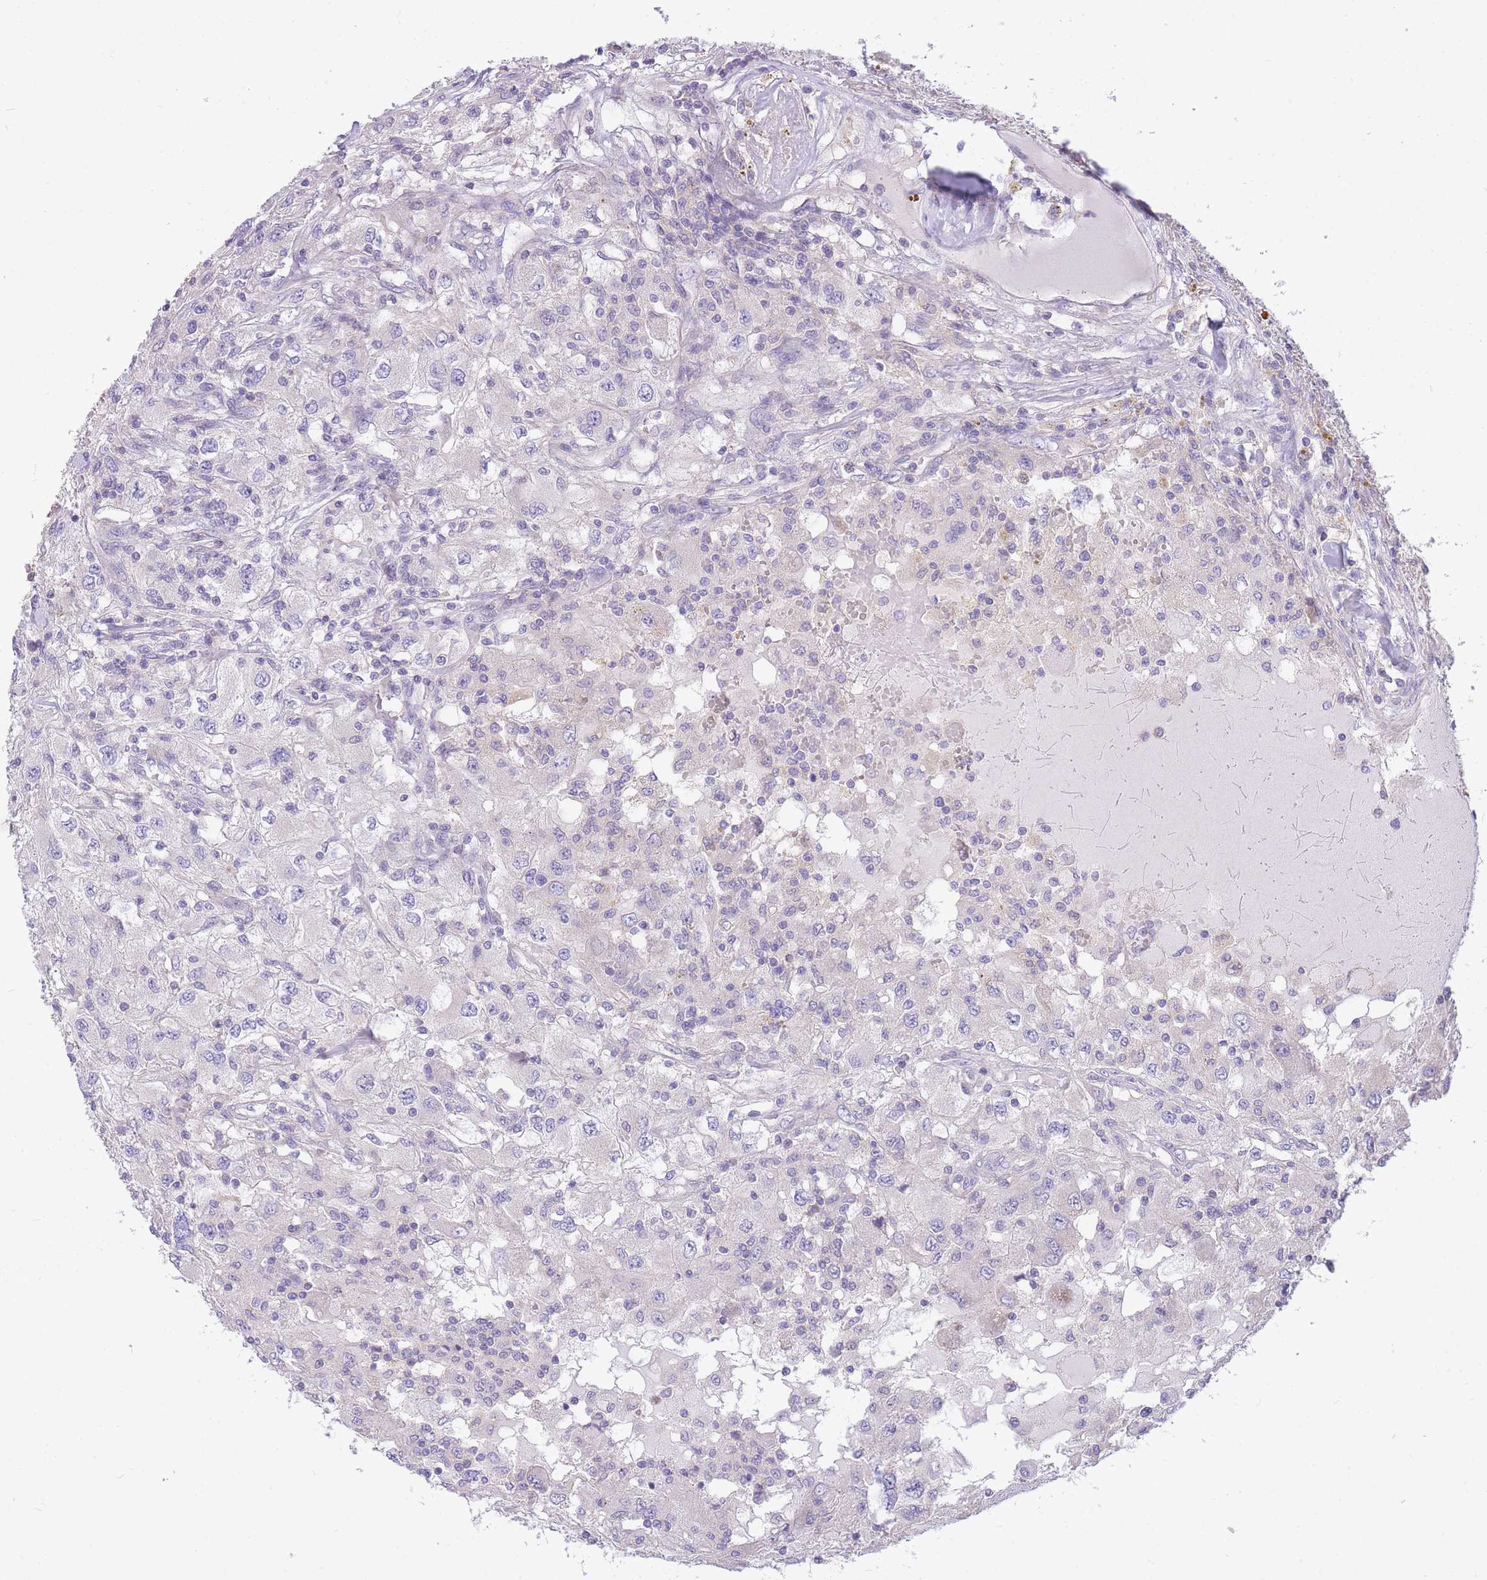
{"staining": {"intensity": "negative", "quantity": "none", "location": "none"}, "tissue": "renal cancer", "cell_type": "Tumor cells", "image_type": "cancer", "snomed": [{"axis": "morphology", "description": "Adenocarcinoma, NOS"}, {"axis": "topography", "description": "Kidney"}], "caption": "Immunohistochemical staining of human renal cancer (adenocarcinoma) reveals no significant expression in tumor cells.", "gene": "OR5T1", "patient": {"sex": "female", "age": 67}}